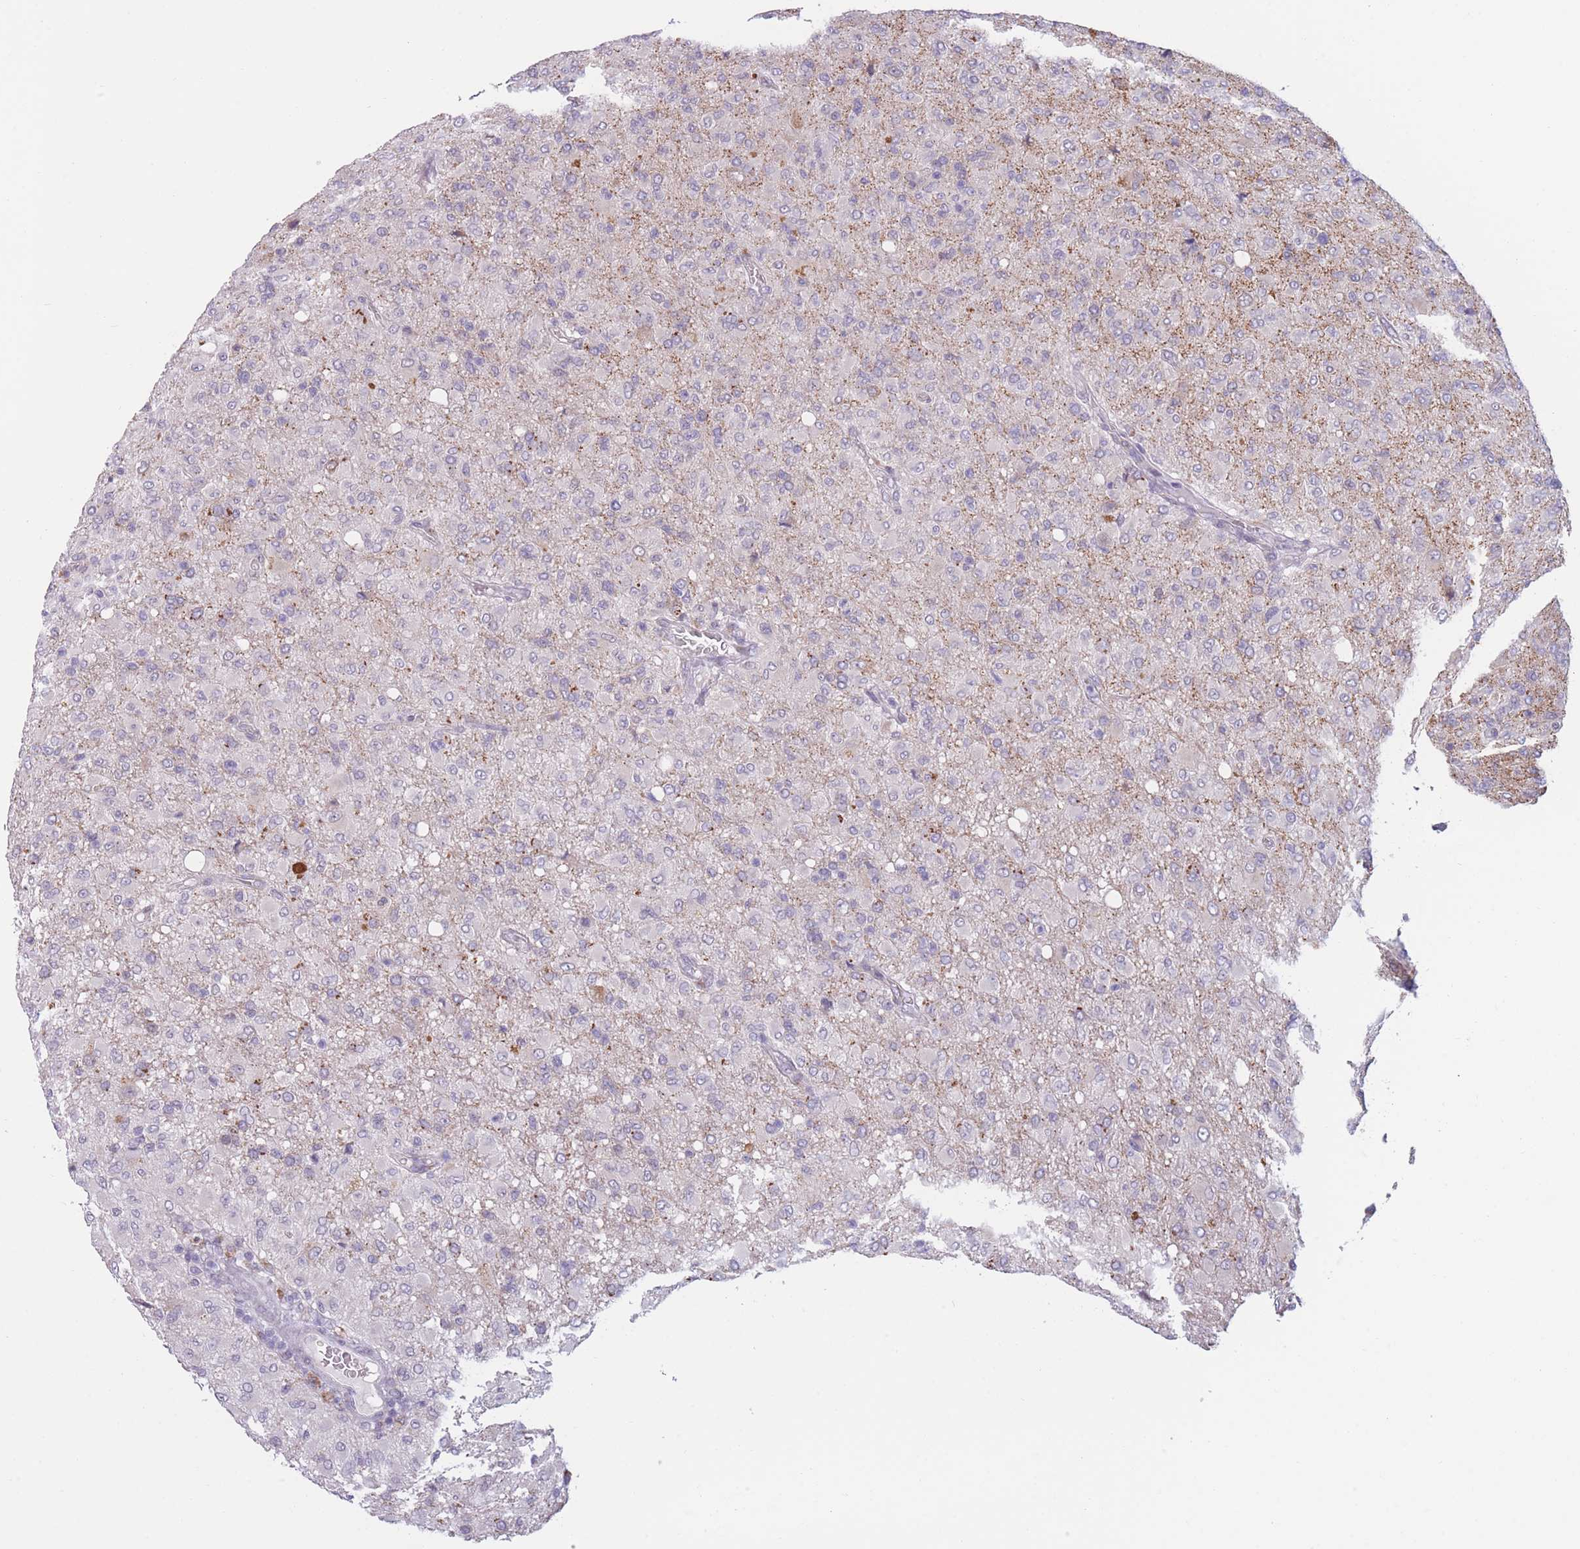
{"staining": {"intensity": "negative", "quantity": "none", "location": "none"}, "tissue": "glioma", "cell_type": "Tumor cells", "image_type": "cancer", "snomed": [{"axis": "morphology", "description": "Glioma, malignant, High grade"}, {"axis": "topography", "description": "Brain"}], "caption": "IHC image of neoplastic tissue: human glioma stained with DAB (3,3'-diaminobenzidine) displays no significant protein positivity in tumor cells.", "gene": "COL27A1", "patient": {"sex": "female", "age": 57}}